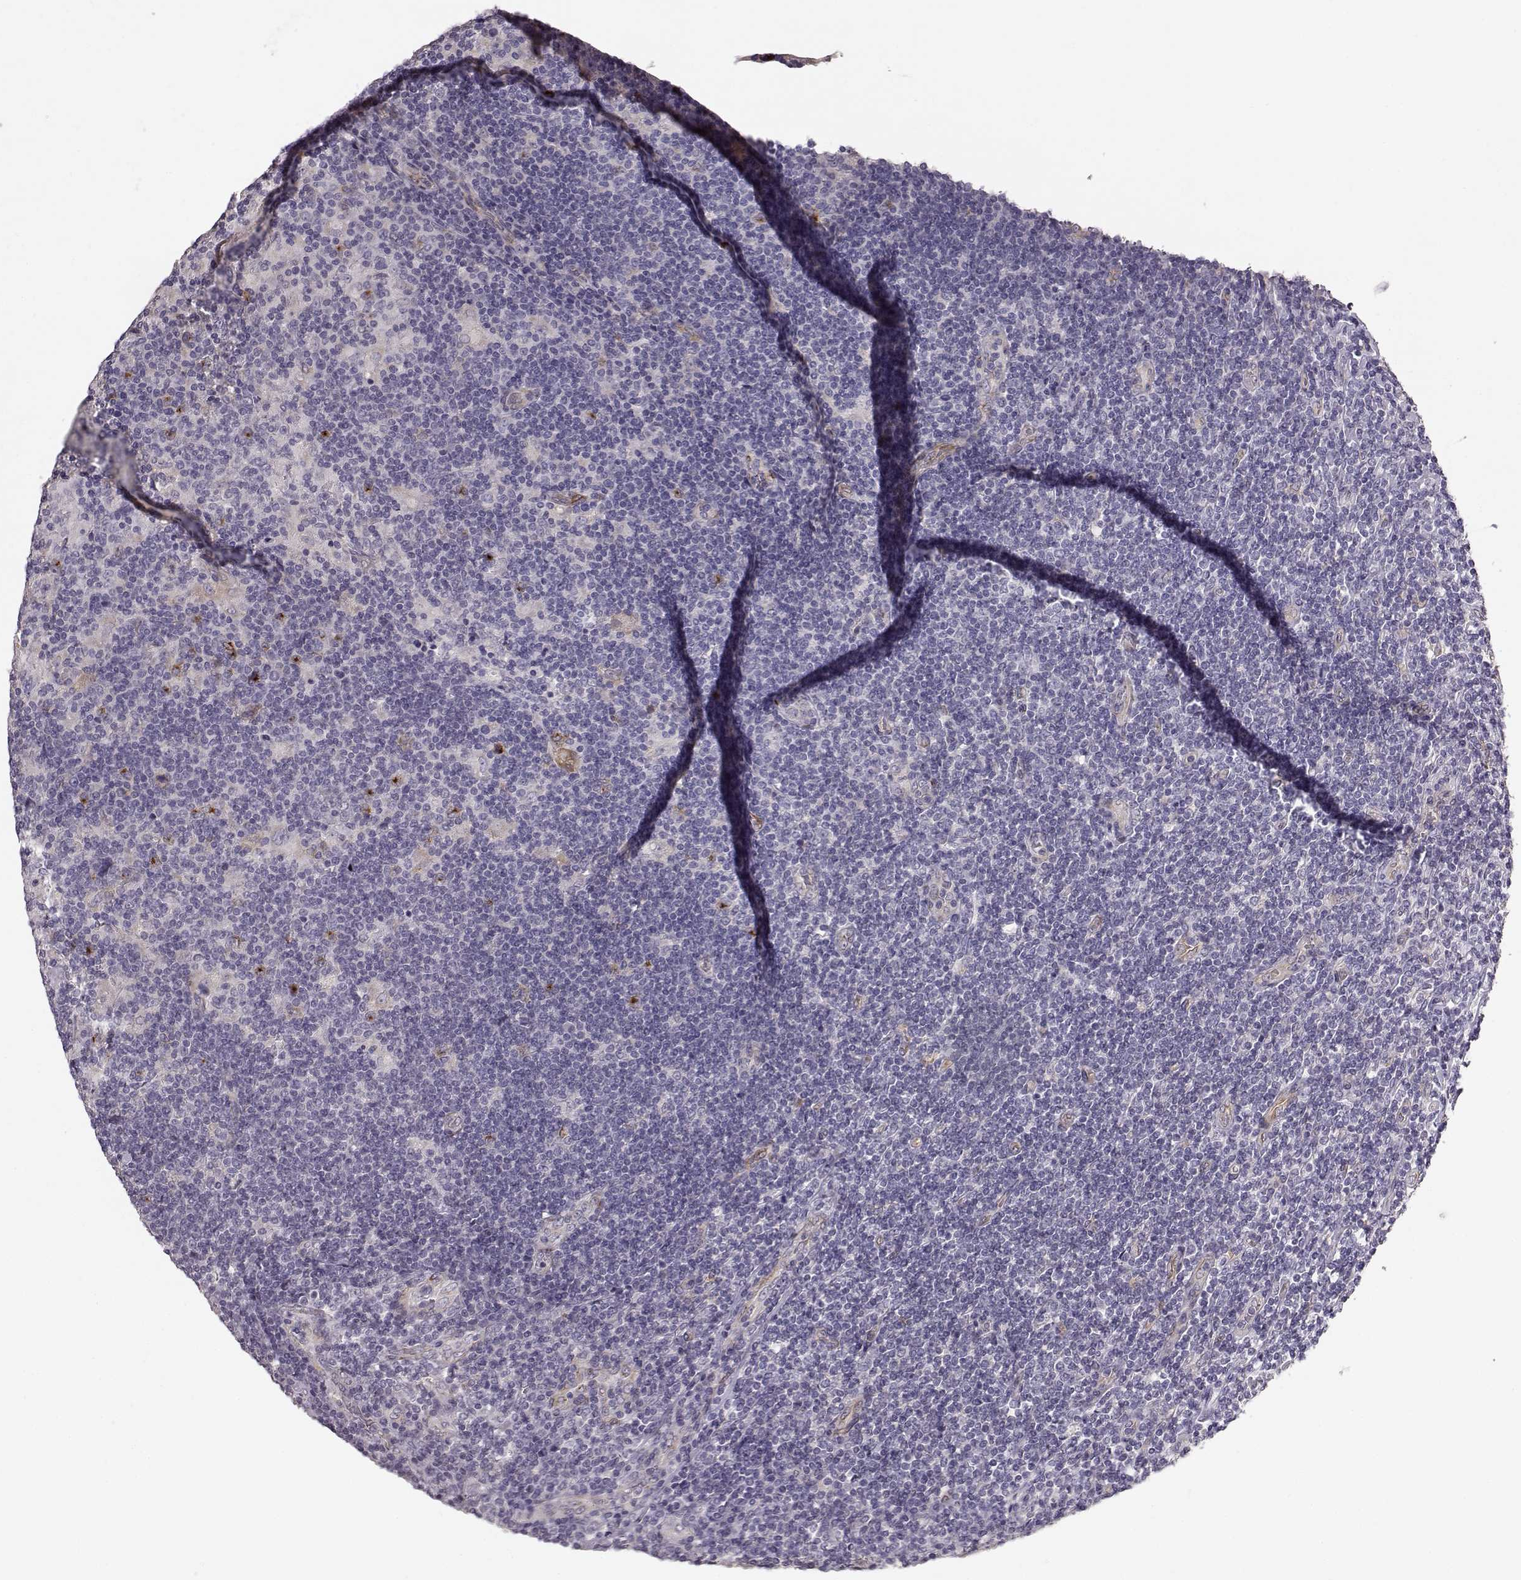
{"staining": {"intensity": "negative", "quantity": "none", "location": "none"}, "tissue": "lymphoma", "cell_type": "Tumor cells", "image_type": "cancer", "snomed": [{"axis": "morphology", "description": "Hodgkin's disease, NOS"}, {"axis": "topography", "description": "Lymph node"}], "caption": "Tumor cells show no significant protein positivity in lymphoma.", "gene": "GHR", "patient": {"sex": "male", "age": 40}}